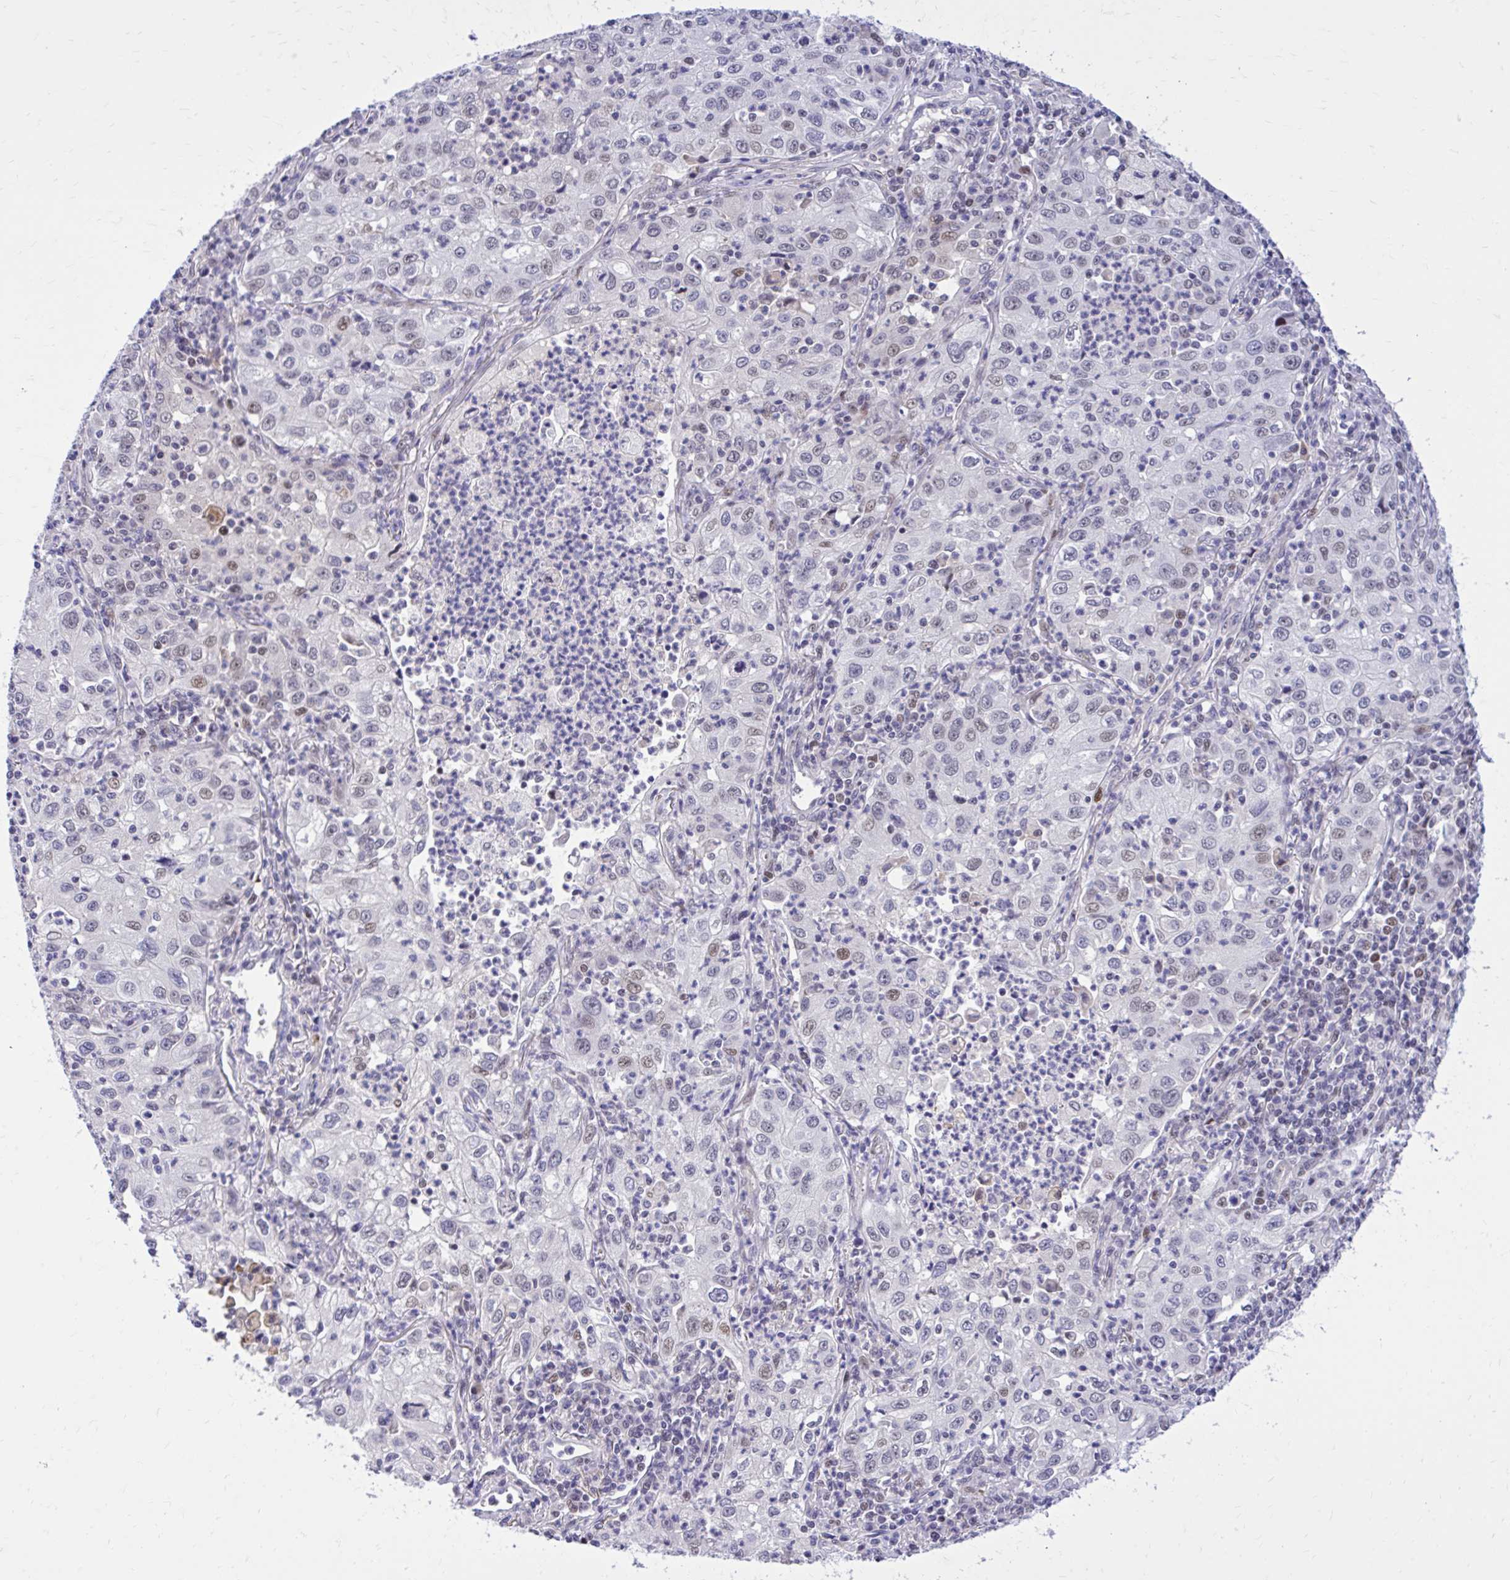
{"staining": {"intensity": "weak", "quantity": "25%-75%", "location": "nuclear"}, "tissue": "lung cancer", "cell_type": "Tumor cells", "image_type": "cancer", "snomed": [{"axis": "morphology", "description": "Squamous cell carcinoma, NOS"}, {"axis": "topography", "description": "Lung"}], "caption": "Squamous cell carcinoma (lung) stained with a protein marker shows weak staining in tumor cells.", "gene": "ZBTB25", "patient": {"sex": "male", "age": 71}}